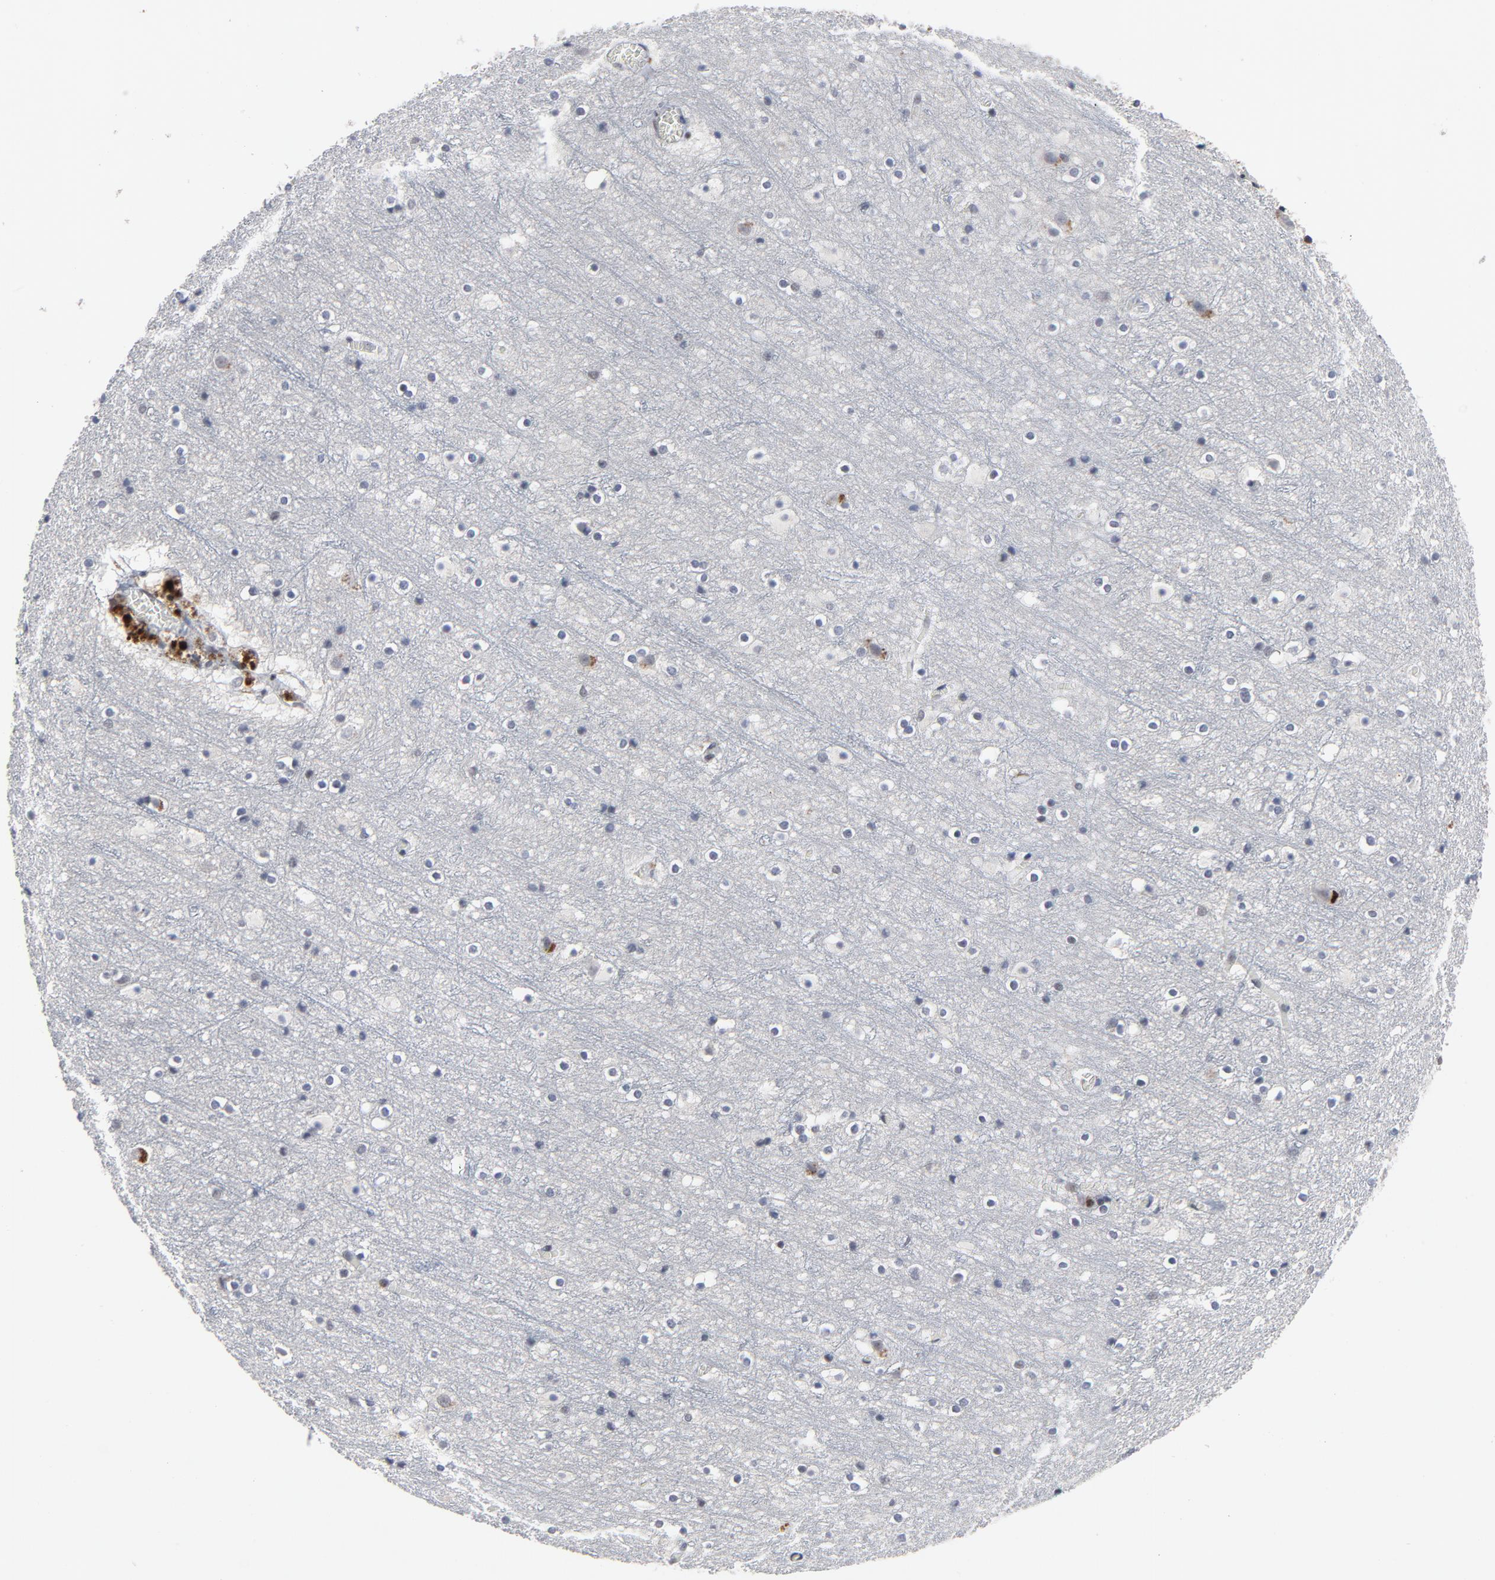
{"staining": {"intensity": "negative", "quantity": "none", "location": "none"}, "tissue": "cerebral cortex", "cell_type": "Endothelial cells", "image_type": "normal", "snomed": [{"axis": "morphology", "description": "Normal tissue, NOS"}, {"axis": "topography", "description": "Cerebral cortex"}], "caption": "The histopathology image displays no significant staining in endothelial cells of cerebral cortex.", "gene": "GABPA", "patient": {"sex": "male", "age": 45}}